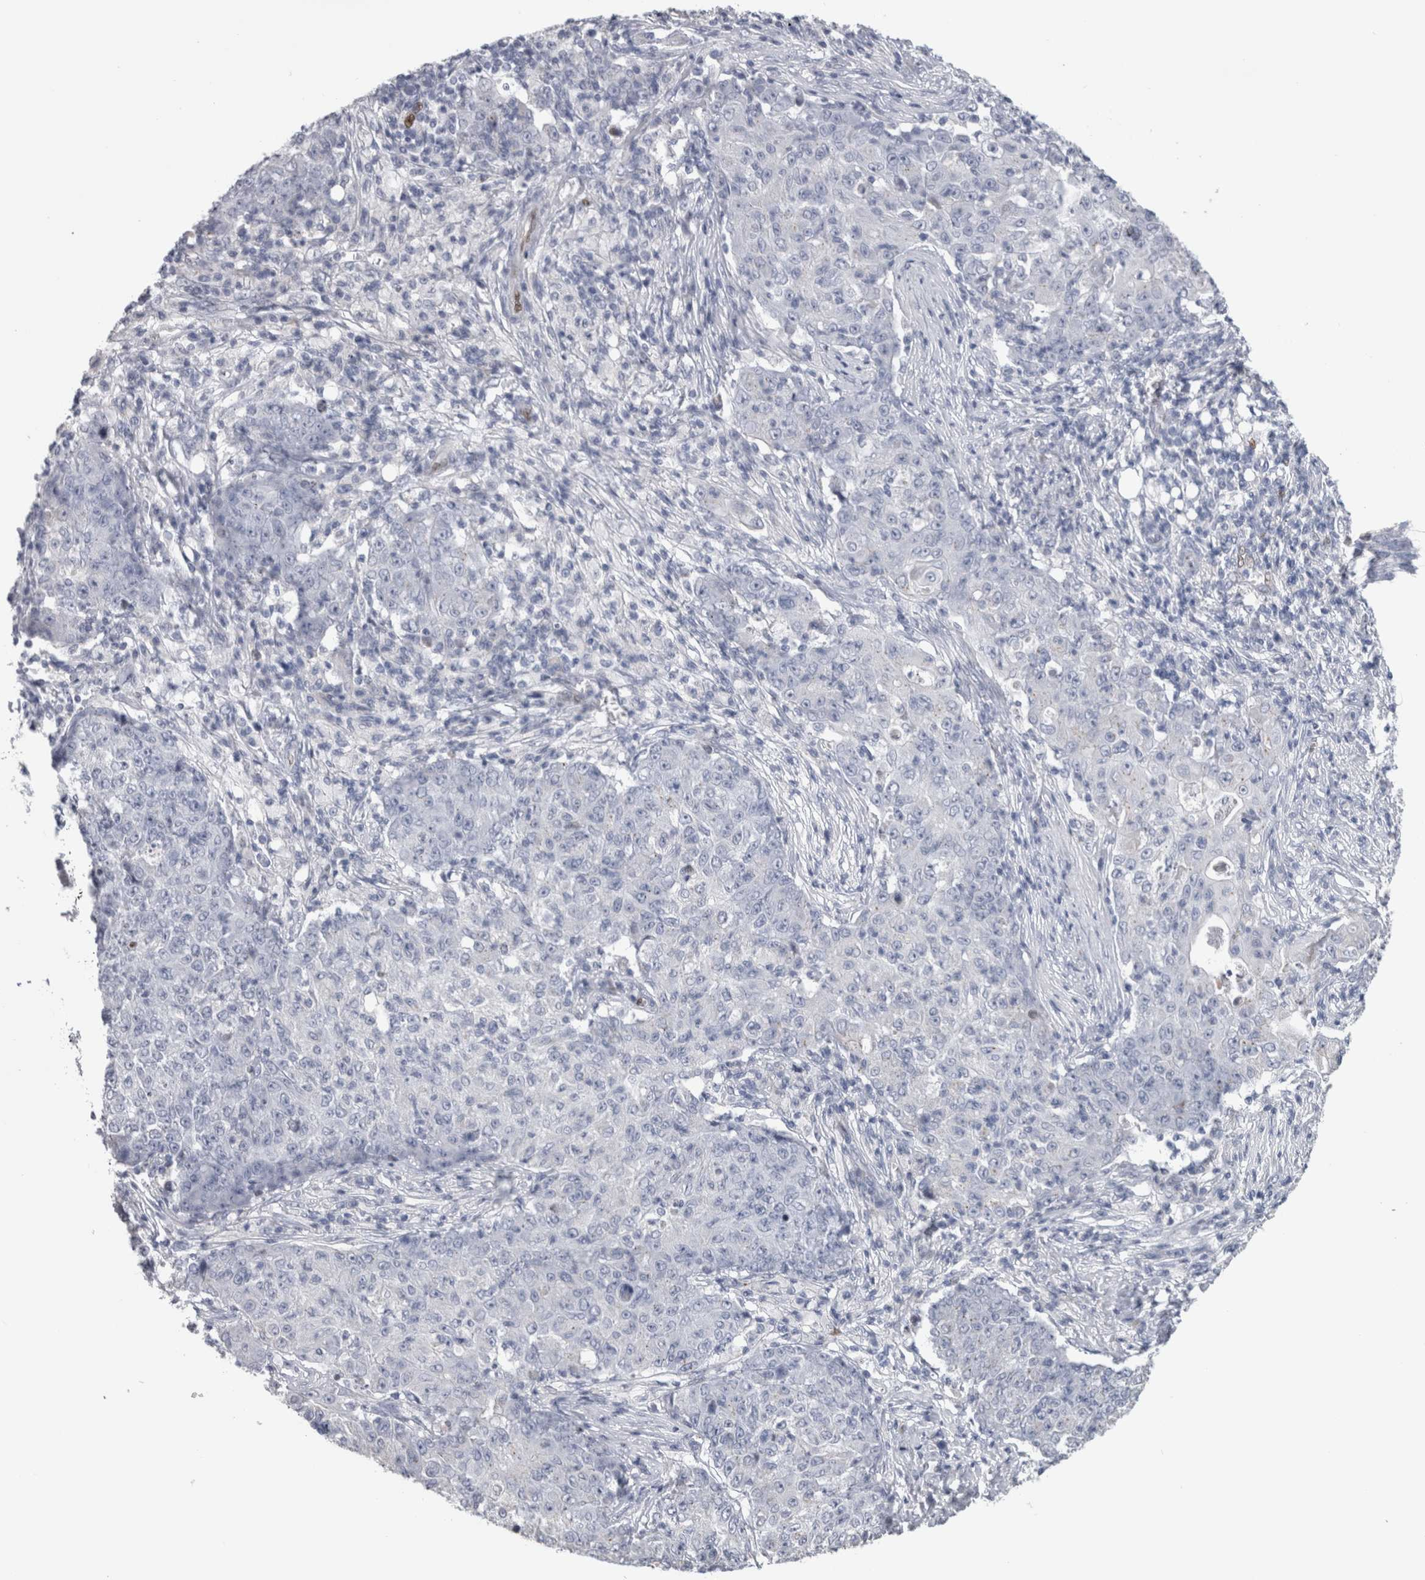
{"staining": {"intensity": "negative", "quantity": "none", "location": "none"}, "tissue": "ovarian cancer", "cell_type": "Tumor cells", "image_type": "cancer", "snomed": [{"axis": "morphology", "description": "Carcinoma, endometroid"}, {"axis": "topography", "description": "Ovary"}], "caption": "Histopathology image shows no protein staining in tumor cells of ovarian endometroid carcinoma tissue.", "gene": "IL33", "patient": {"sex": "female", "age": 42}}